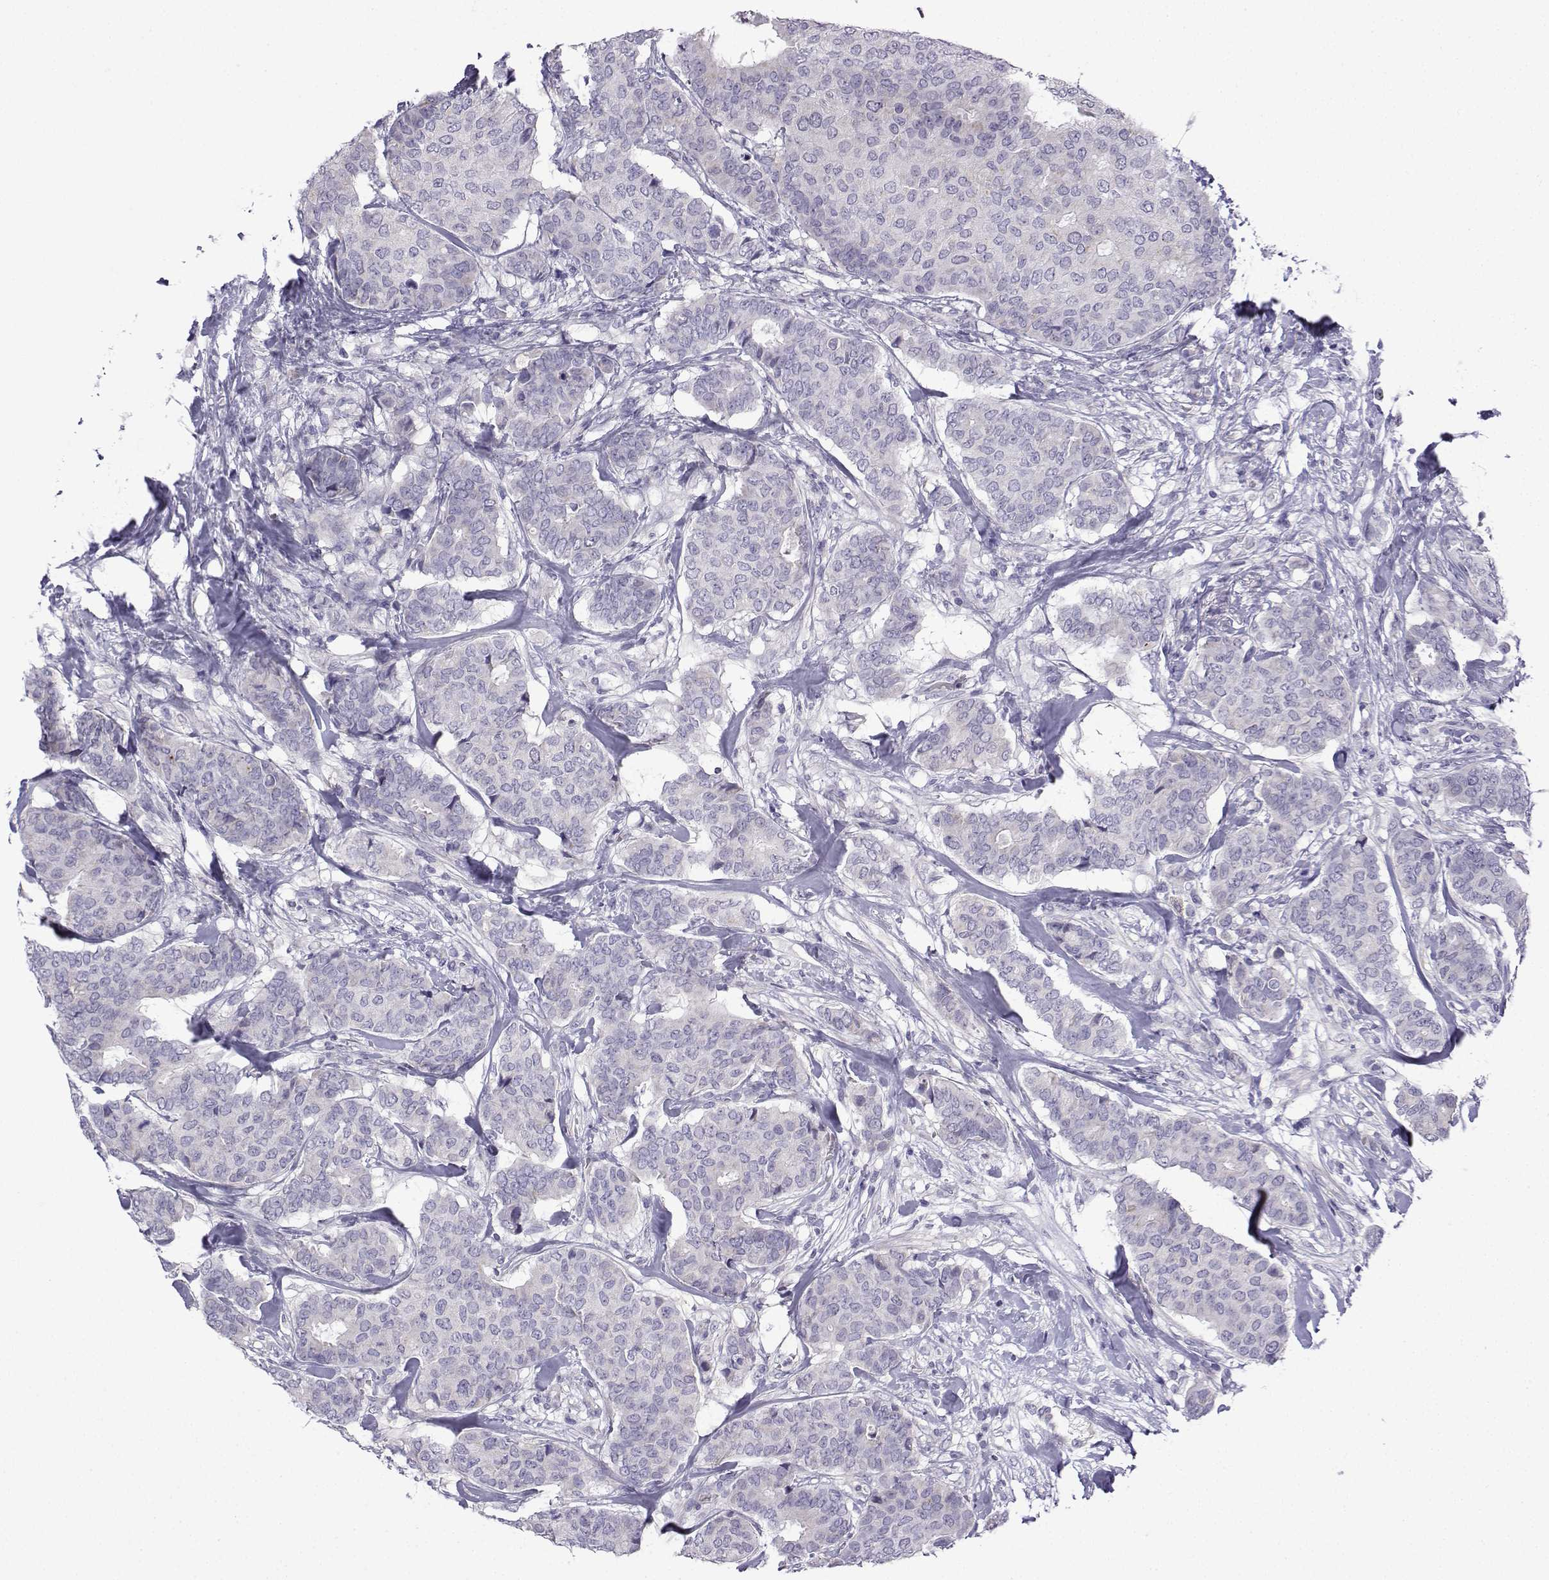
{"staining": {"intensity": "negative", "quantity": "none", "location": "none"}, "tissue": "breast cancer", "cell_type": "Tumor cells", "image_type": "cancer", "snomed": [{"axis": "morphology", "description": "Duct carcinoma"}, {"axis": "topography", "description": "Breast"}], "caption": "Immunohistochemistry (IHC) histopathology image of breast invasive ductal carcinoma stained for a protein (brown), which demonstrates no staining in tumor cells. (DAB IHC with hematoxylin counter stain).", "gene": "SPACA7", "patient": {"sex": "female", "age": 75}}